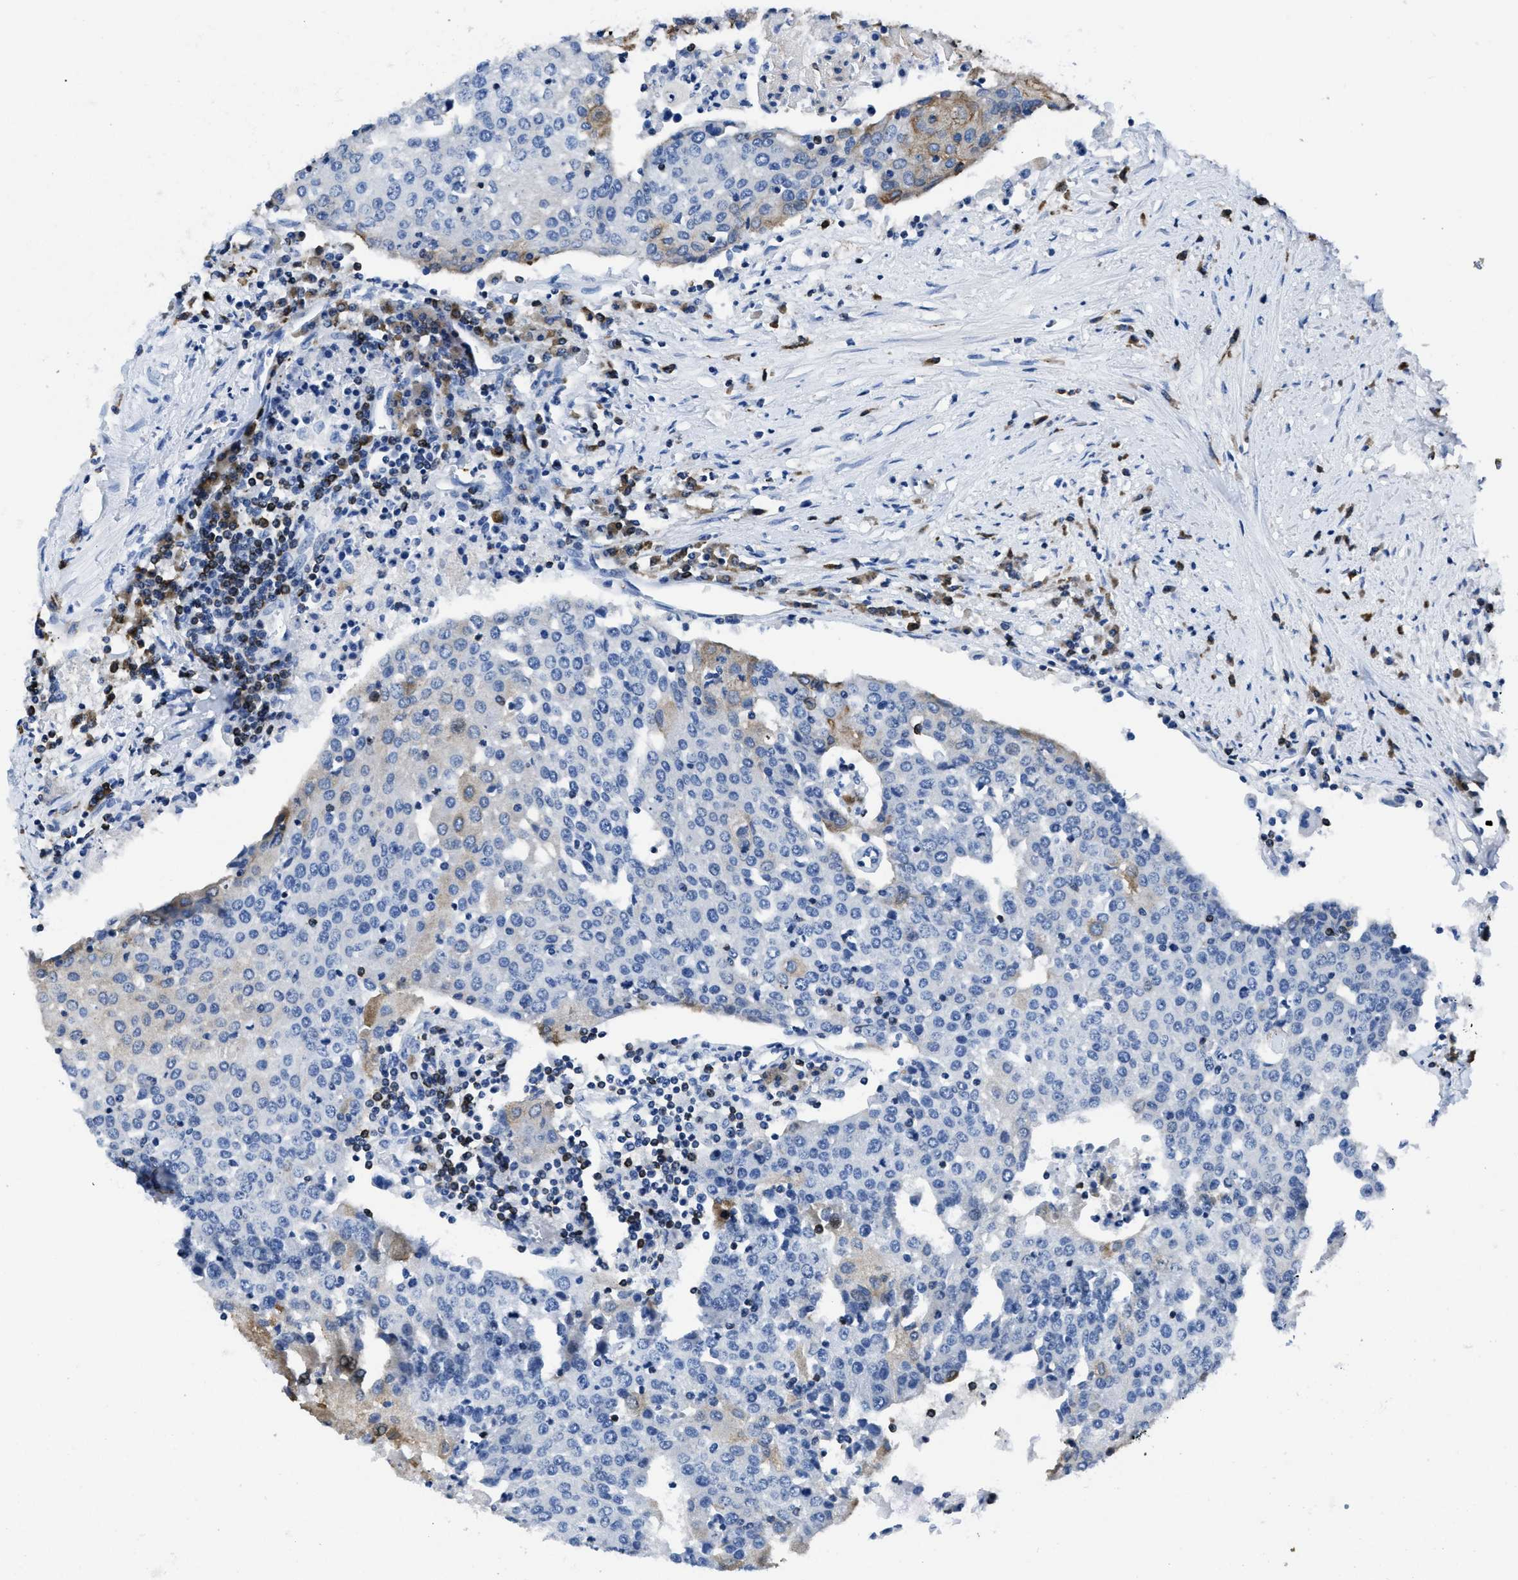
{"staining": {"intensity": "moderate", "quantity": "25%-75%", "location": "cytoplasmic/membranous"}, "tissue": "urothelial cancer", "cell_type": "Tumor cells", "image_type": "cancer", "snomed": [{"axis": "morphology", "description": "Urothelial carcinoma, High grade"}, {"axis": "topography", "description": "Urinary bladder"}], "caption": "Immunohistochemical staining of human urothelial carcinoma (high-grade) displays medium levels of moderate cytoplasmic/membranous expression in about 25%-75% of tumor cells. The staining was performed using DAB (3,3'-diaminobenzidine), with brown indicating positive protein expression. Nuclei are stained blue with hematoxylin.", "gene": "ITGA3", "patient": {"sex": "female", "age": 85}}